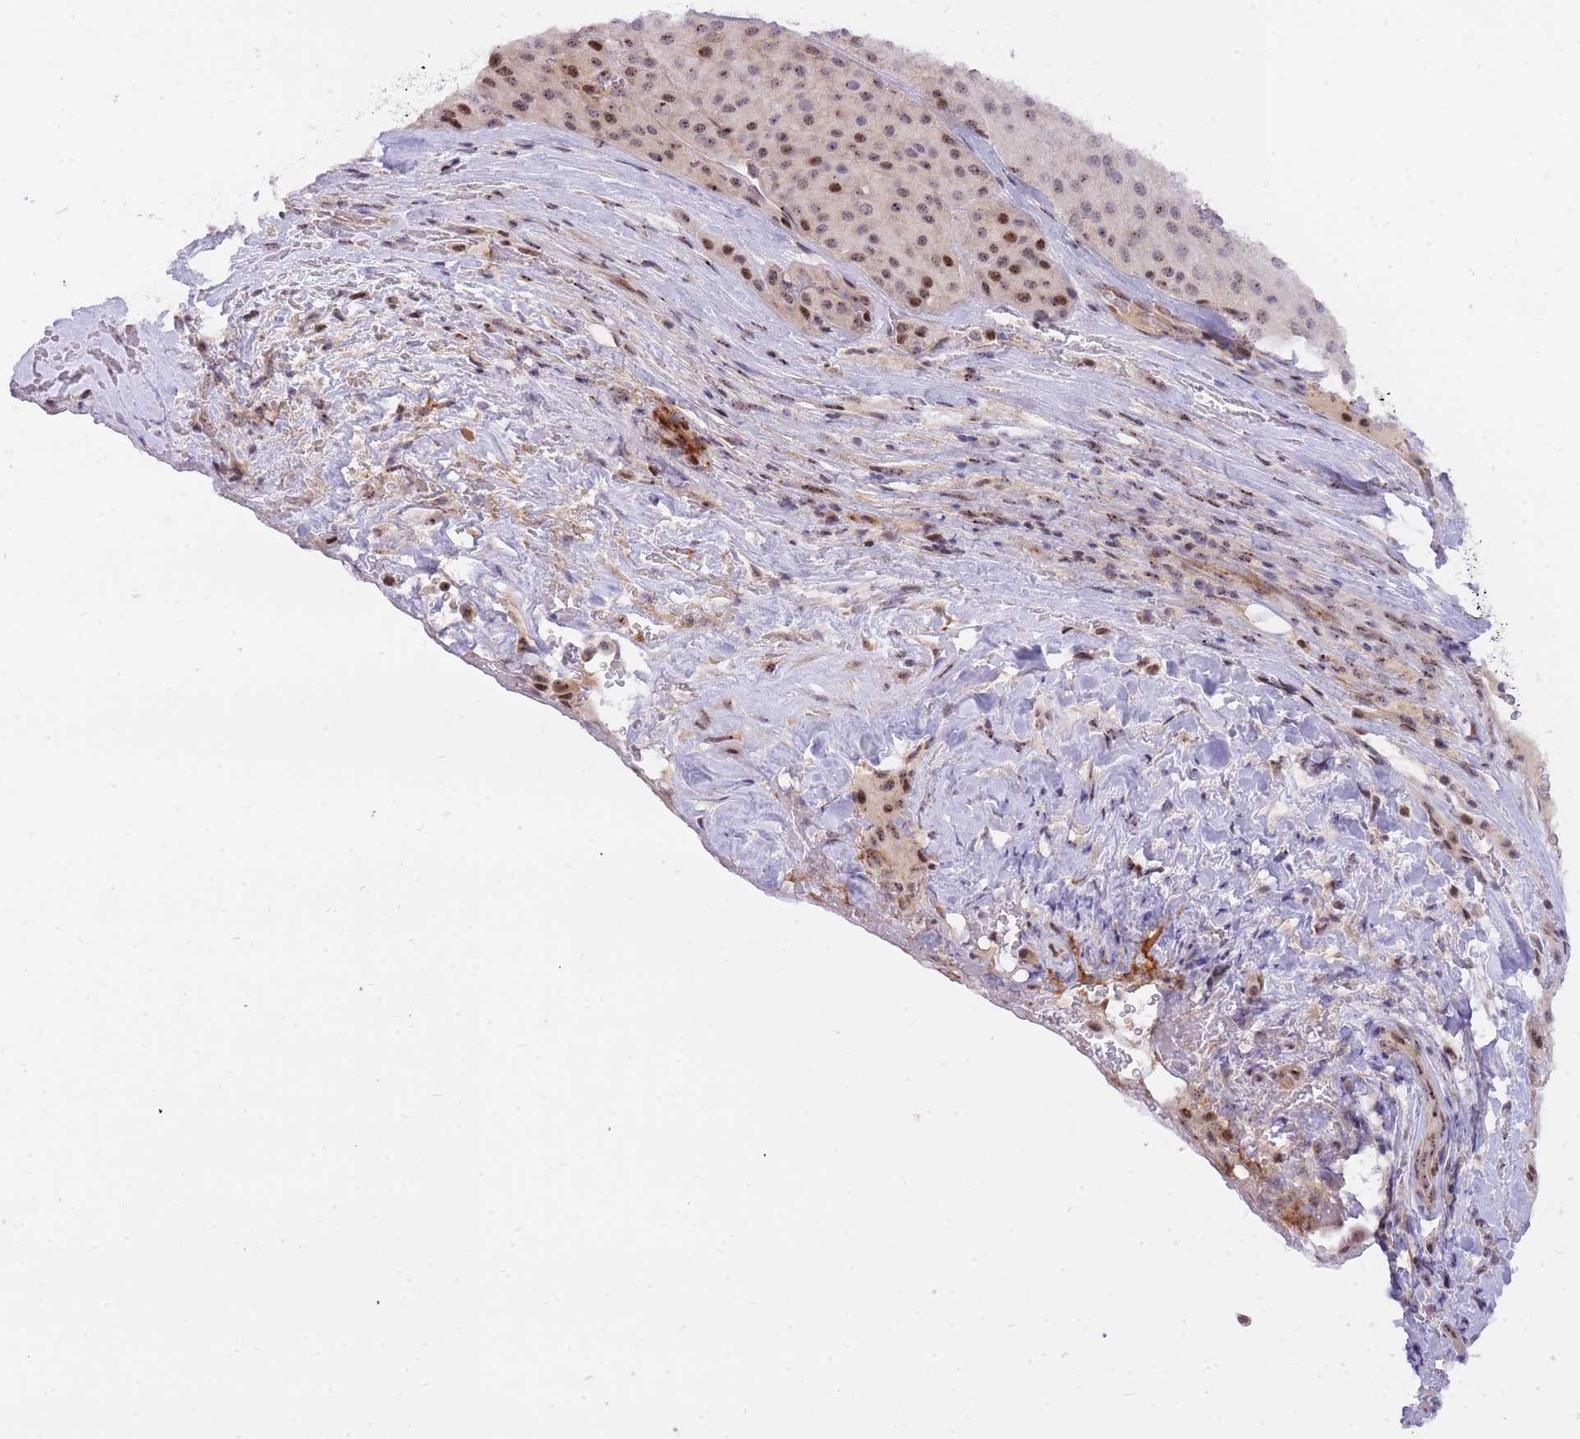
{"staining": {"intensity": "moderate", "quantity": ">75%", "location": "nuclear"}, "tissue": "melanoma", "cell_type": "Tumor cells", "image_type": "cancer", "snomed": [{"axis": "morphology", "description": "Malignant melanoma, Metastatic site"}, {"axis": "topography", "description": "Smooth muscle"}], "caption": "A medium amount of moderate nuclear expression is identified in about >75% of tumor cells in malignant melanoma (metastatic site) tissue.", "gene": "TLE2", "patient": {"sex": "male", "age": 41}}